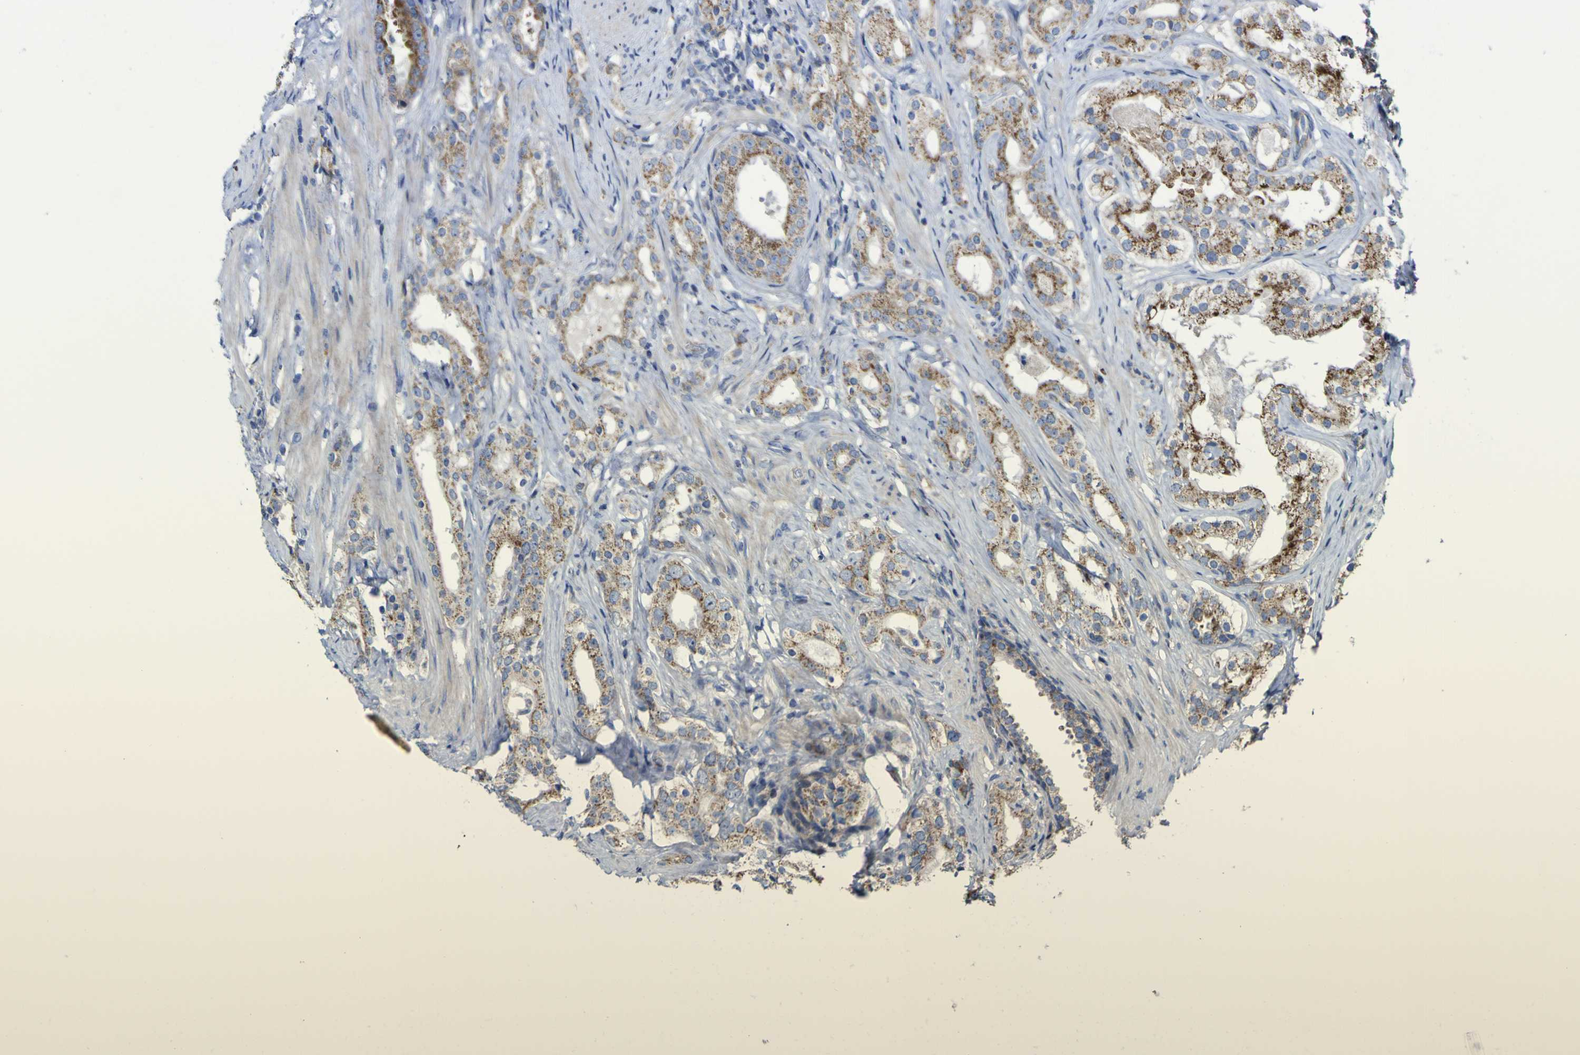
{"staining": {"intensity": "moderate", "quantity": ">75%", "location": "cytoplasmic/membranous"}, "tissue": "prostate cancer", "cell_type": "Tumor cells", "image_type": "cancer", "snomed": [{"axis": "morphology", "description": "Adenocarcinoma, Low grade"}, {"axis": "topography", "description": "Prostate"}], "caption": "Moderate cytoplasmic/membranous expression is seen in about >75% of tumor cells in prostate cancer.", "gene": "CCDC90B", "patient": {"sex": "male", "age": 59}}